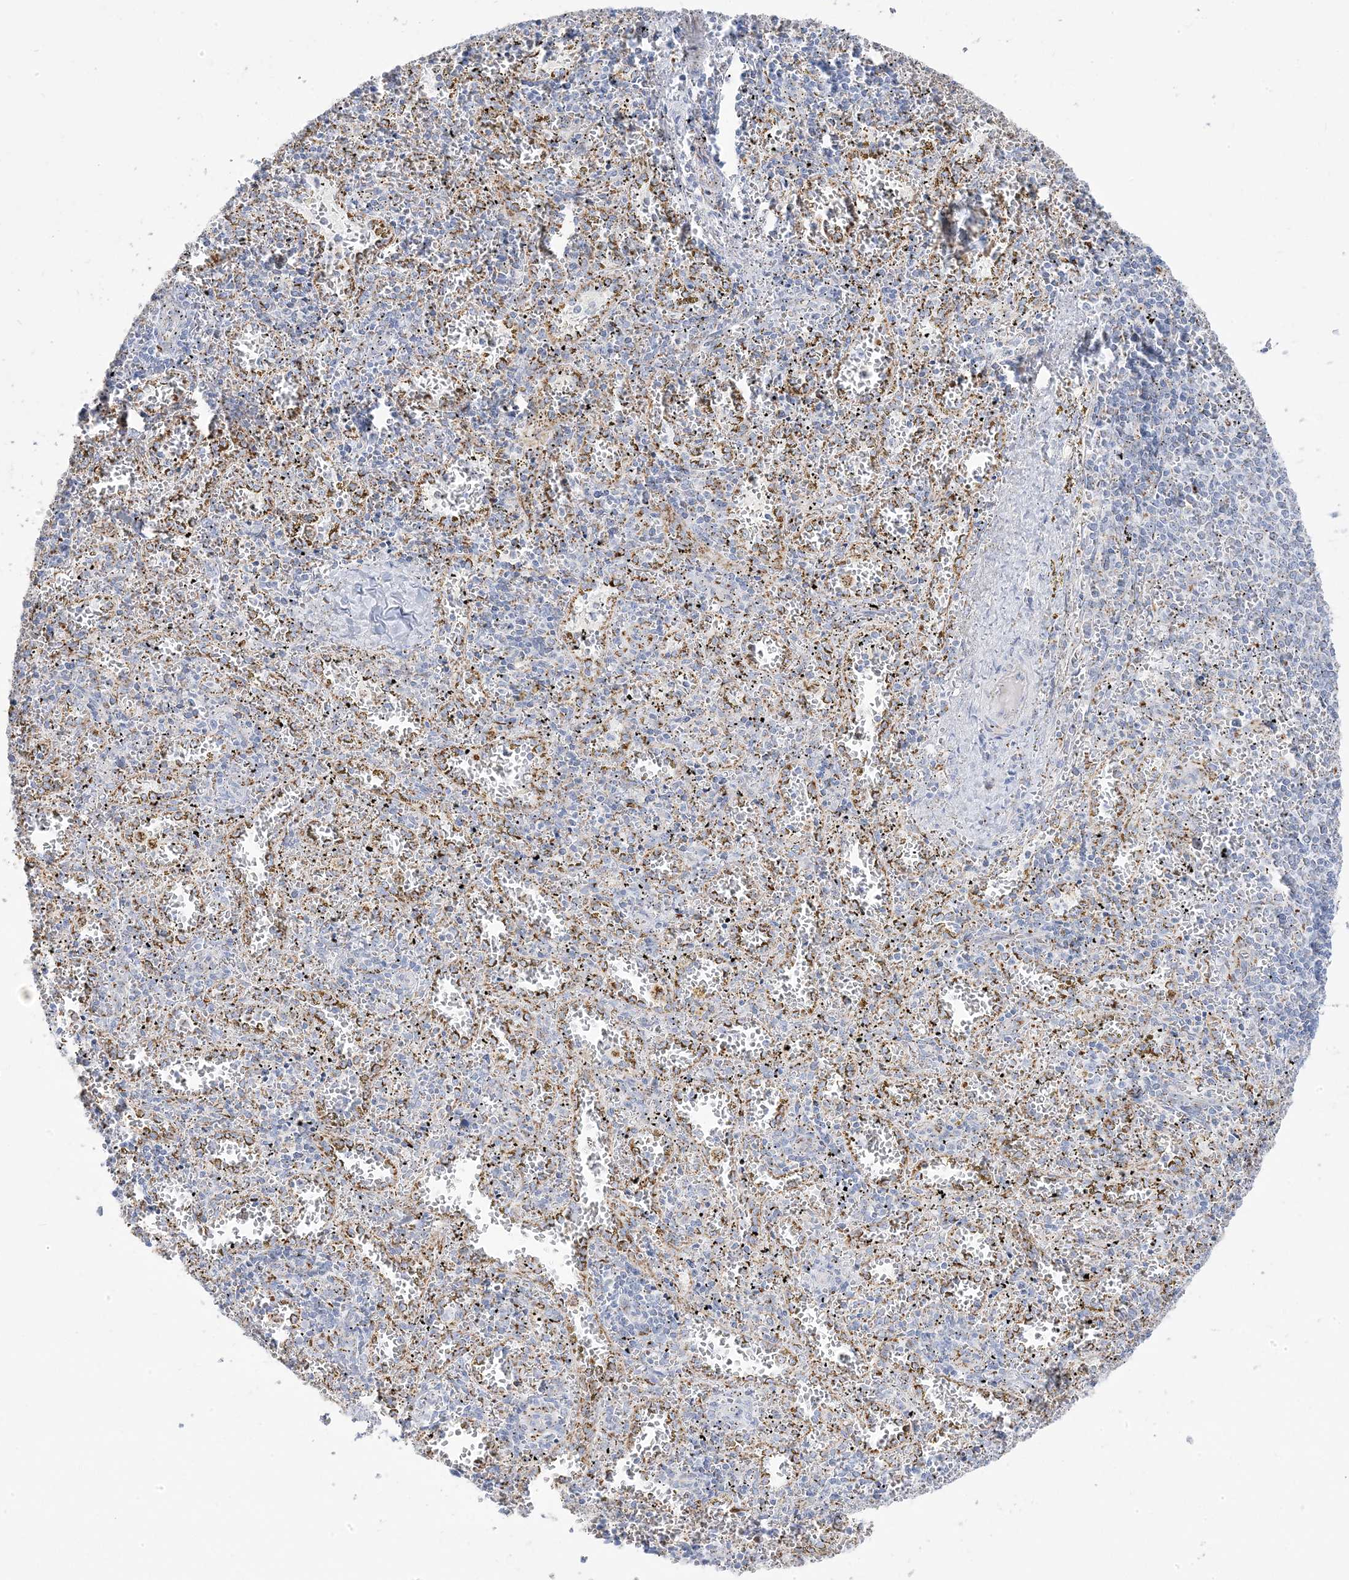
{"staining": {"intensity": "negative", "quantity": "none", "location": "none"}, "tissue": "spleen", "cell_type": "Cells in red pulp", "image_type": "normal", "snomed": [{"axis": "morphology", "description": "Normal tissue, NOS"}, {"axis": "topography", "description": "Spleen"}], "caption": "A high-resolution histopathology image shows IHC staining of benign spleen, which reveals no significant expression in cells in red pulp.", "gene": "PCCB", "patient": {"sex": "male", "age": 11}}